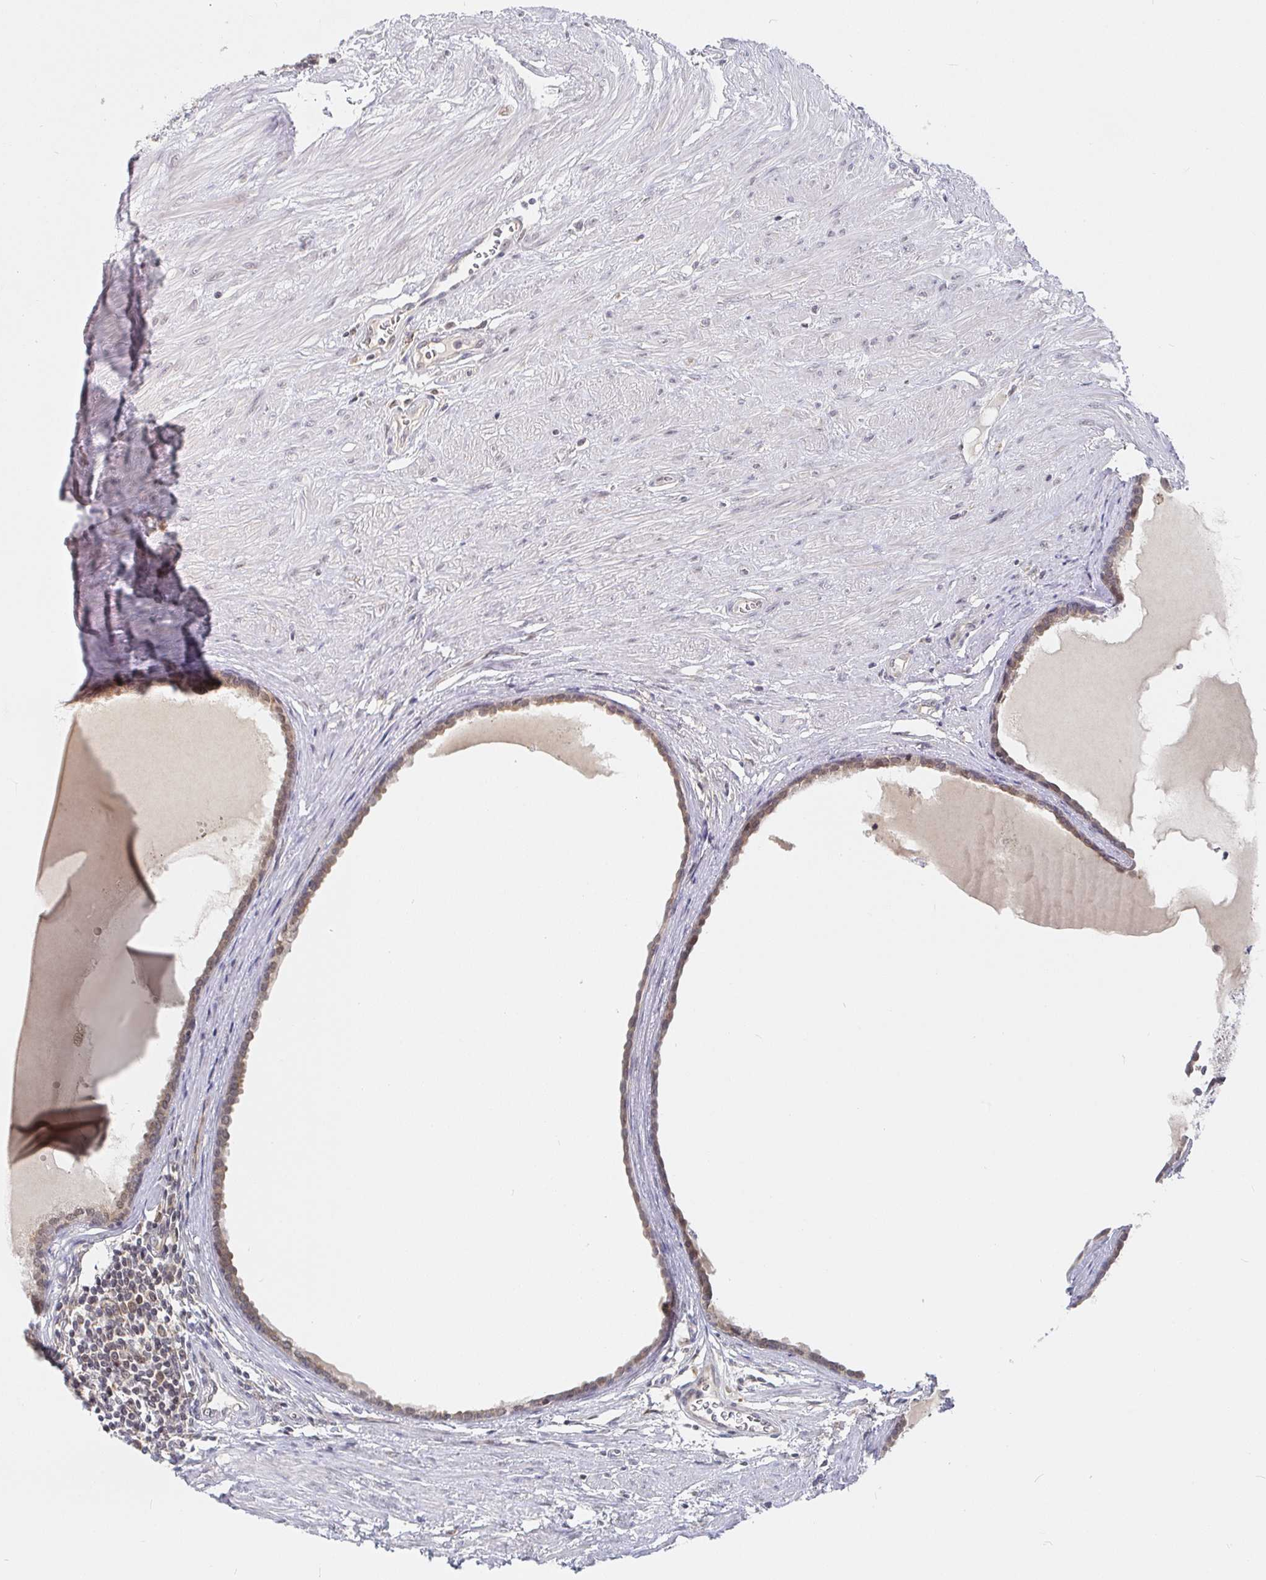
{"staining": {"intensity": "weak", "quantity": "25%-75%", "location": "cytoplasmic/membranous"}, "tissue": "prostate", "cell_type": "Glandular cells", "image_type": "normal", "snomed": [{"axis": "morphology", "description": "Normal tissue, NOS"}, {"axis": "topography", "description": "Prostate"}, {"axis": "topography", "description": "Peripheral nerve tissue"}], "caption": "Protein expression analysis of unremarkable prostate displays weak cytoplasmic/membranous staining in approximately 25%-75% of glandular cells.", "gene": "ALG1L2", "patient": {"sex": "male", "age": 55}}